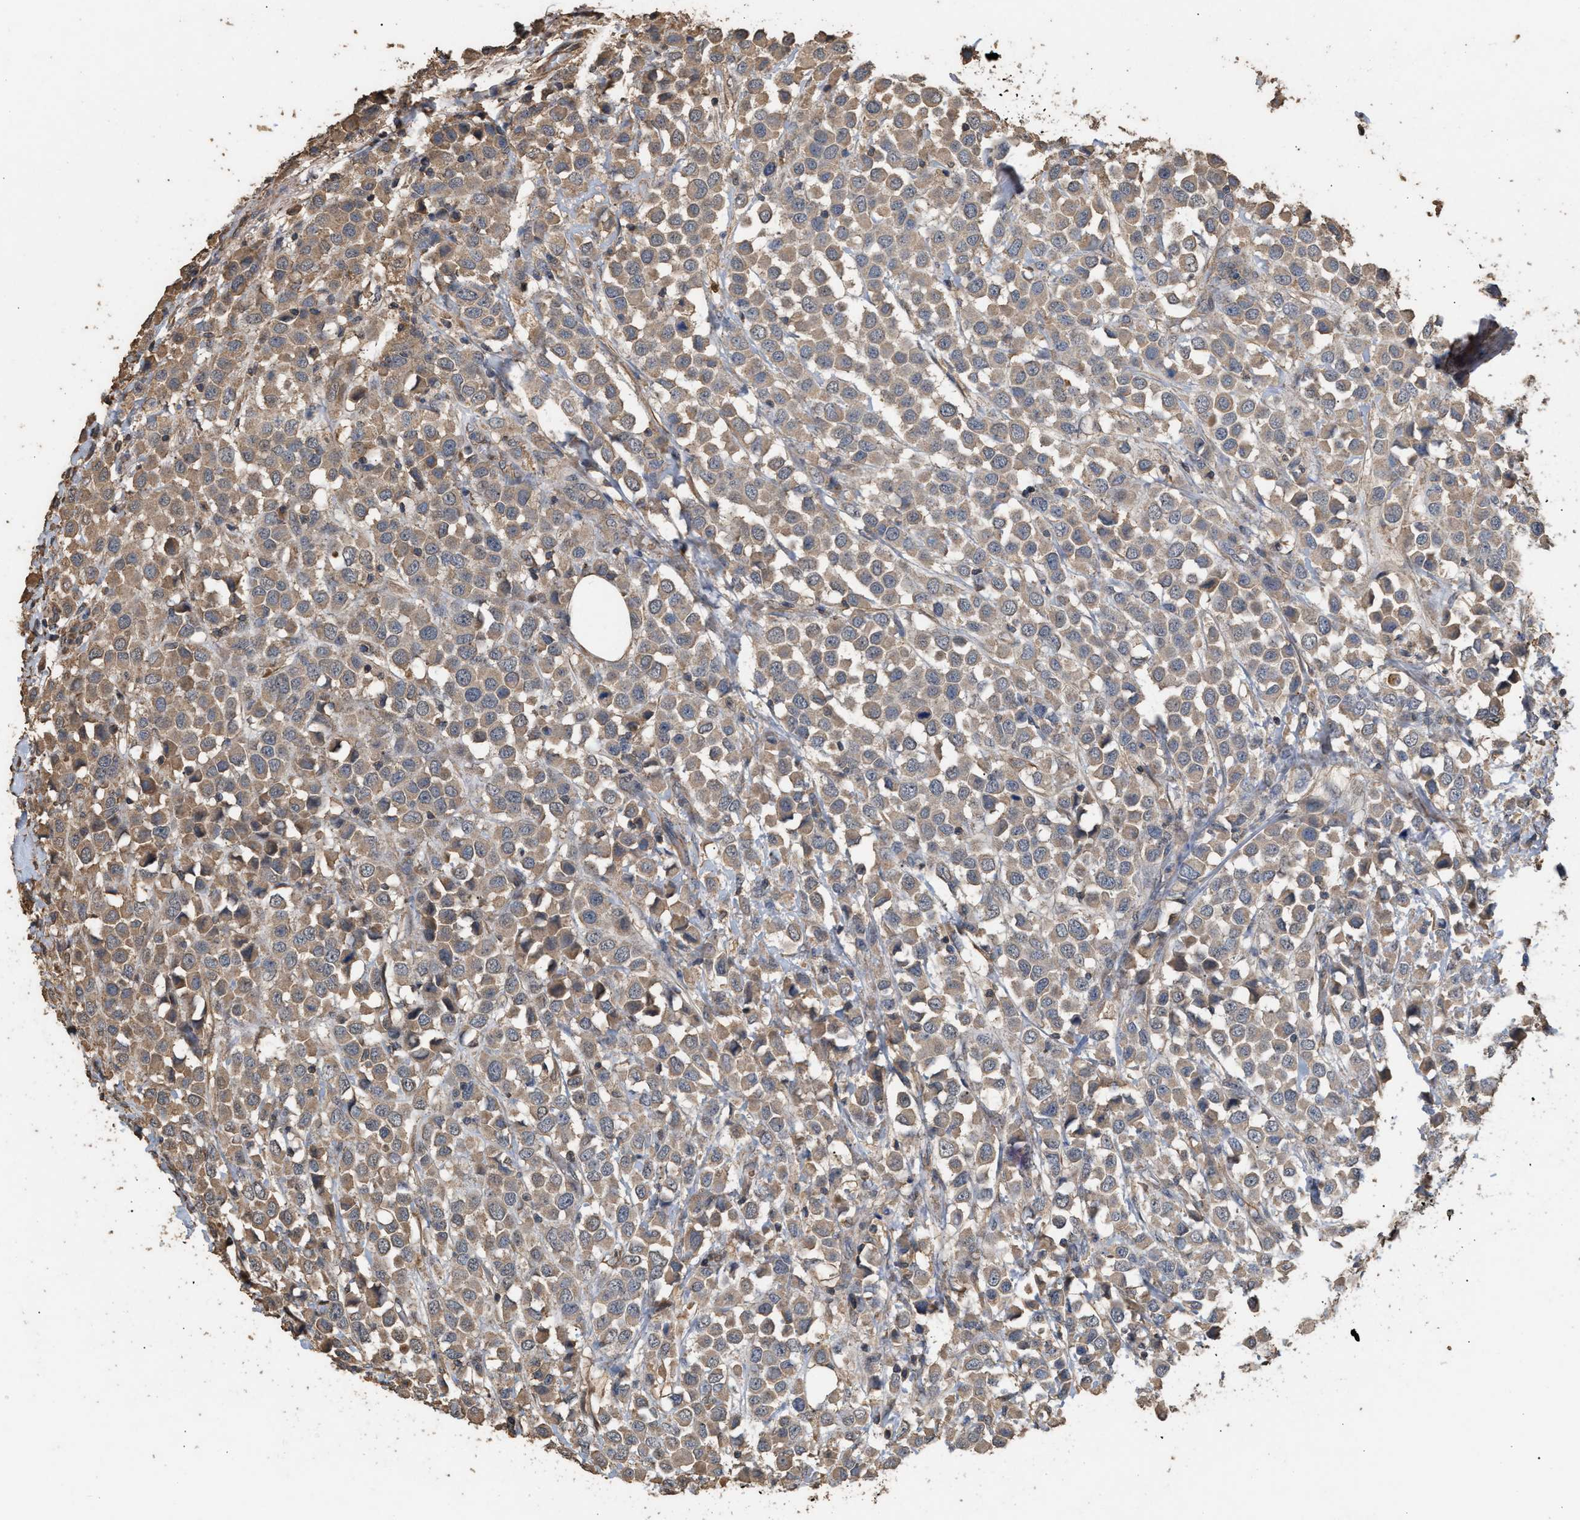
{"staining": {"intensity": "weak", "quantity": ">75%", "location": "cytoplasmic/membranous"}, "tissue": "breast cancer", "cell_type": "Tumor cells", "image_type": "cancer", "snomed": [{"axis": "morphology", "description": "Duct carcinoma"}, {"axis": "topography", "description": "Breast"}], "caption": "Breast cancer (infiltrating ductal carcinoma) stained with a brown dye displays weak cytoplasmic/membranous positive staining in approximately >75% of tumor cells.", "gene": "HTRA3", "patient": {"sex": "female", "age": 61}}